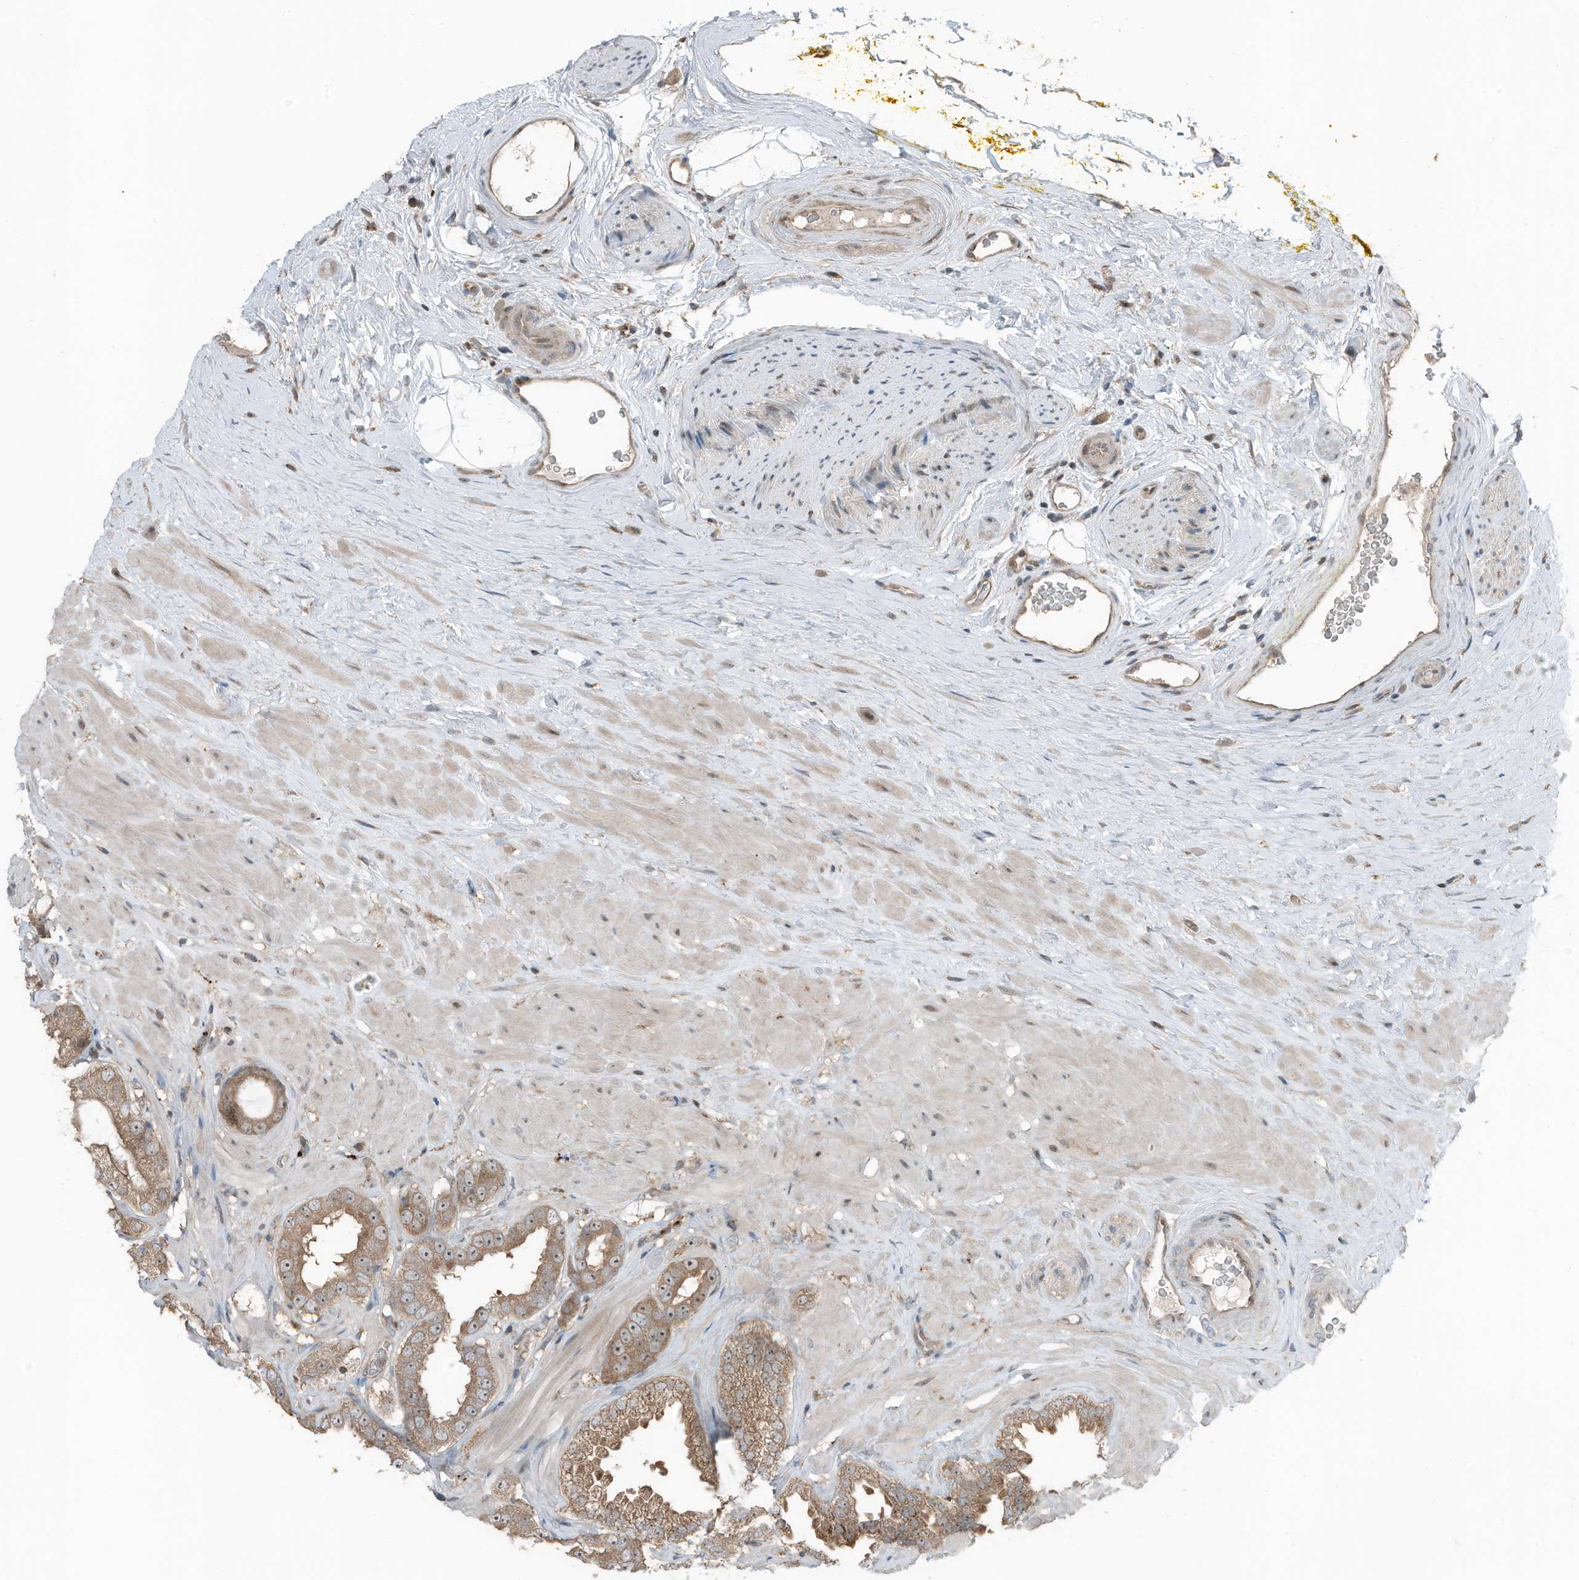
{"staining": {"intensity": "moderate", "quantity": "<25%", "location": "cytoplasmic/membranous"}, "tissue": "prostate cancer", "cell_type": "Tumor cells", "image_type": "cancer", "snomed": [{"axis": "morphology", "description": "Adenocarcinoma, High grade"}, {"axis": "topography", "description": "Prostate"}], "caption": "IHC (DAB) staining of human prostate cancer (adenocarcinoma (high-grade)) demonstrates moderate cytoplasmic/membranous protein staining in approximately <25% of tumor cells. The protein of interest is shown in brown color, while the nuclei are stained blue.", "gene": "TXNDC9", "patient": {"sex": "male", "age": 59}}